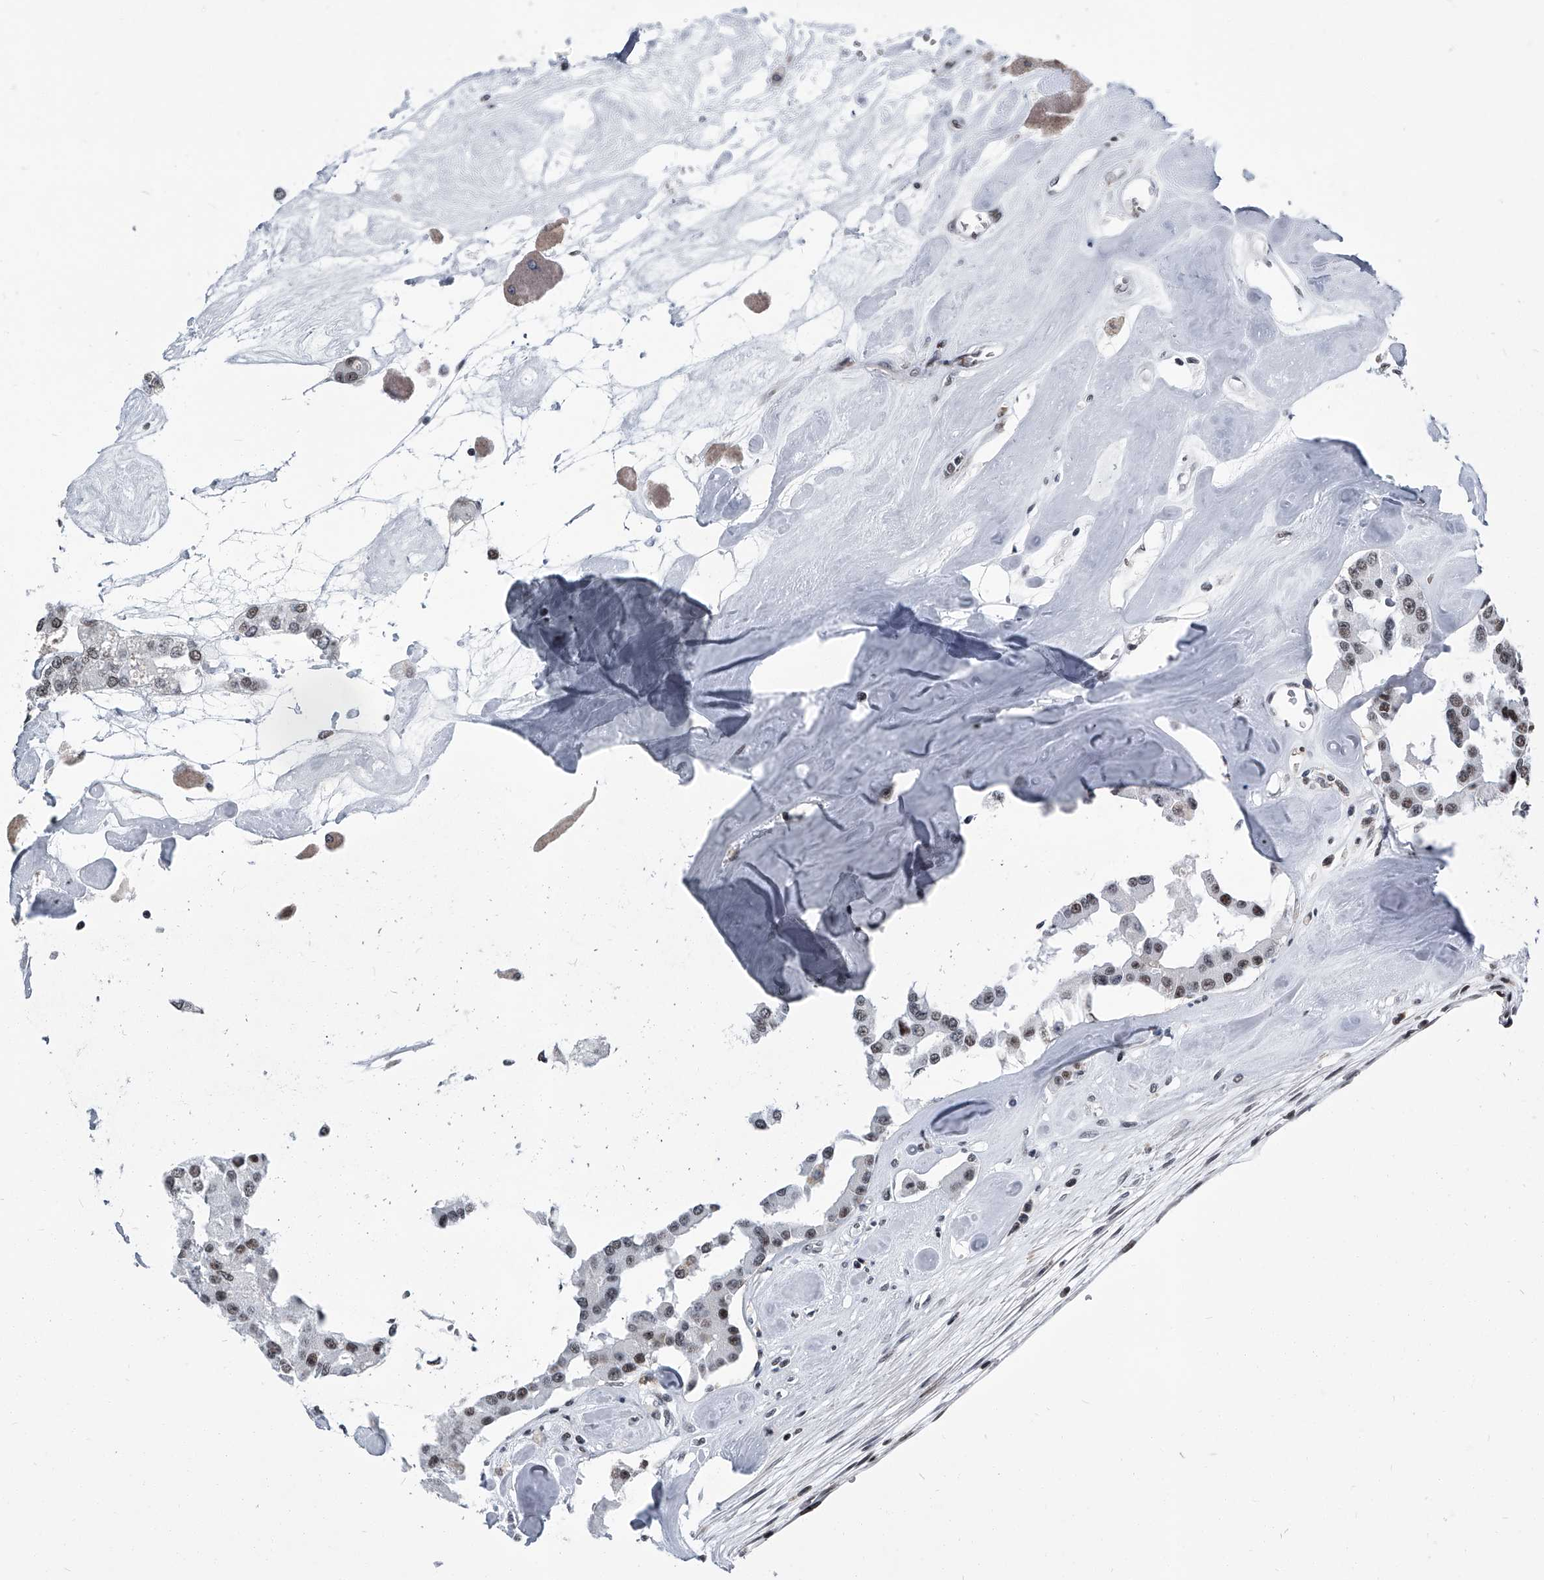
{"staining": {"intensity": "moderate", "quantity": ">75%", "location": "nuclear"}, "tissue": "carcinoid", "cell_type": "Tumor cells", "image_type": "cancer", "snomed": [{"axis": "morphology", "description": "Carcinoid, malignant, NOS"}, {"axis": "topography", "description": "Pancreas"}], "caption": "Carcinoid (malignant) was stained to show a protein in brown. There is medium levels of moderate nuclear expression in approximately >75% of tumor cells. (brown staining indicates protein expression, while blue staining denotes nuclei).", "gene": "SIM2", "patient": {"sex": "male", "age": 41}}